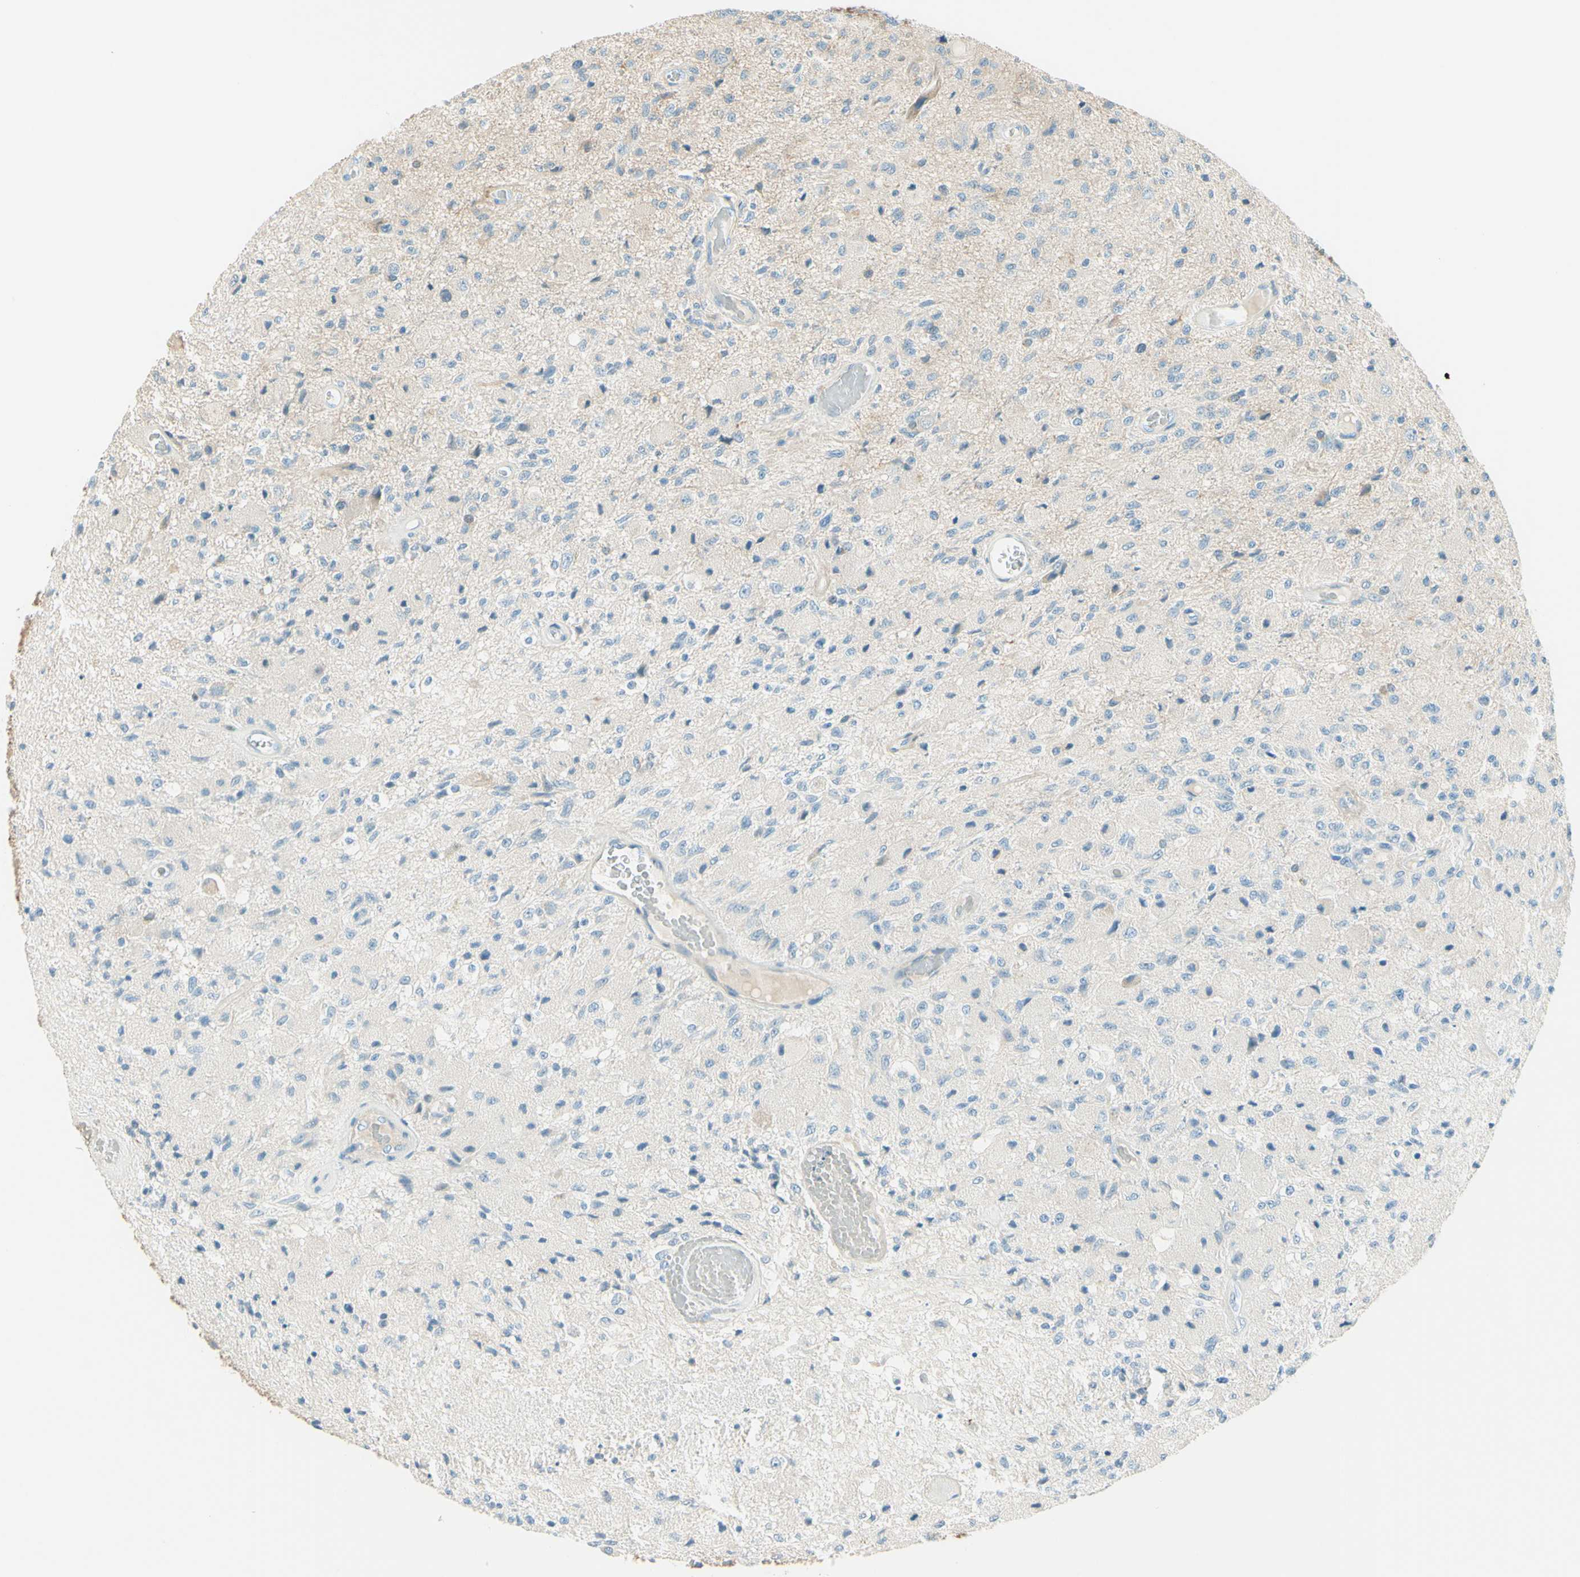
{"staining": {"intensity": "weak", "quantity": "<25%", "location": "cytoplasmic/membranous"}, "tissue": "glioma", "cell_type": "Tumor cells", "image_type": "cancer", "snomed": [{"axis": "morphology", "description": "Normal tissue, NOS"}, {"axis": "morphology", "description": "Glioma, malignant, High grade"}, {"axis": "topography", "description": "Cerebral cortex"}], "caption": "Immunohistochemistry photomicrograph of high-grade glioma (malignant) stained for a protein (brown), which displays no positivity in tumor cells.", "gene": "NCBP2L", "patient": {"sex": "male", "age": 77}}